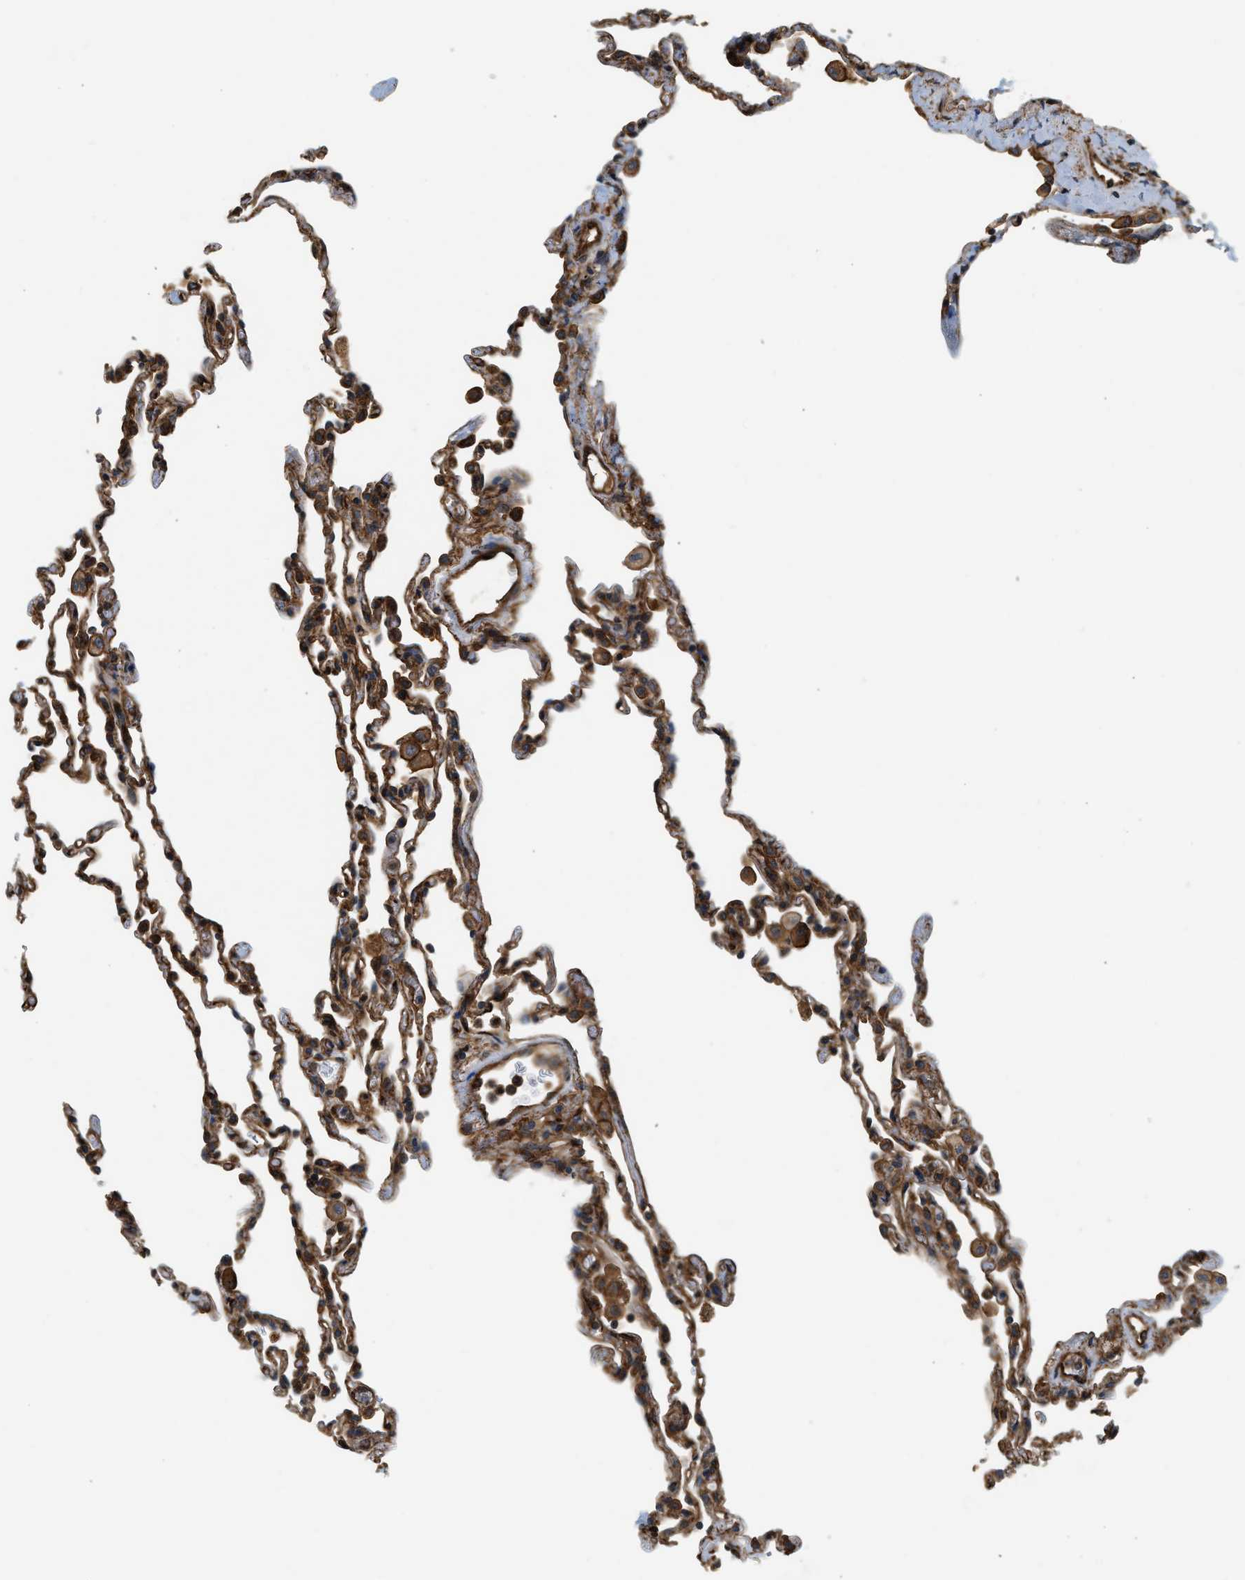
{"staining": {"intensity": "strong", "quantity": ">75%", "location": "cytoplasmic/membranous"}, "tissue": "lung", "cell_type": "Alveolar cells", "image_type": "normal", "snomed": [{"axis": "morphology", "description": "Normal tissue, NOS"}, {"axis": "topography", "description": "Lung"}], "caption": "Protein analysis of benign lung reveals strong cytoplasmic/membranous positivity in about >75% of alveolar cells.", "gene": "HIP1", "patient": {"sex": "male", "age": 59}}